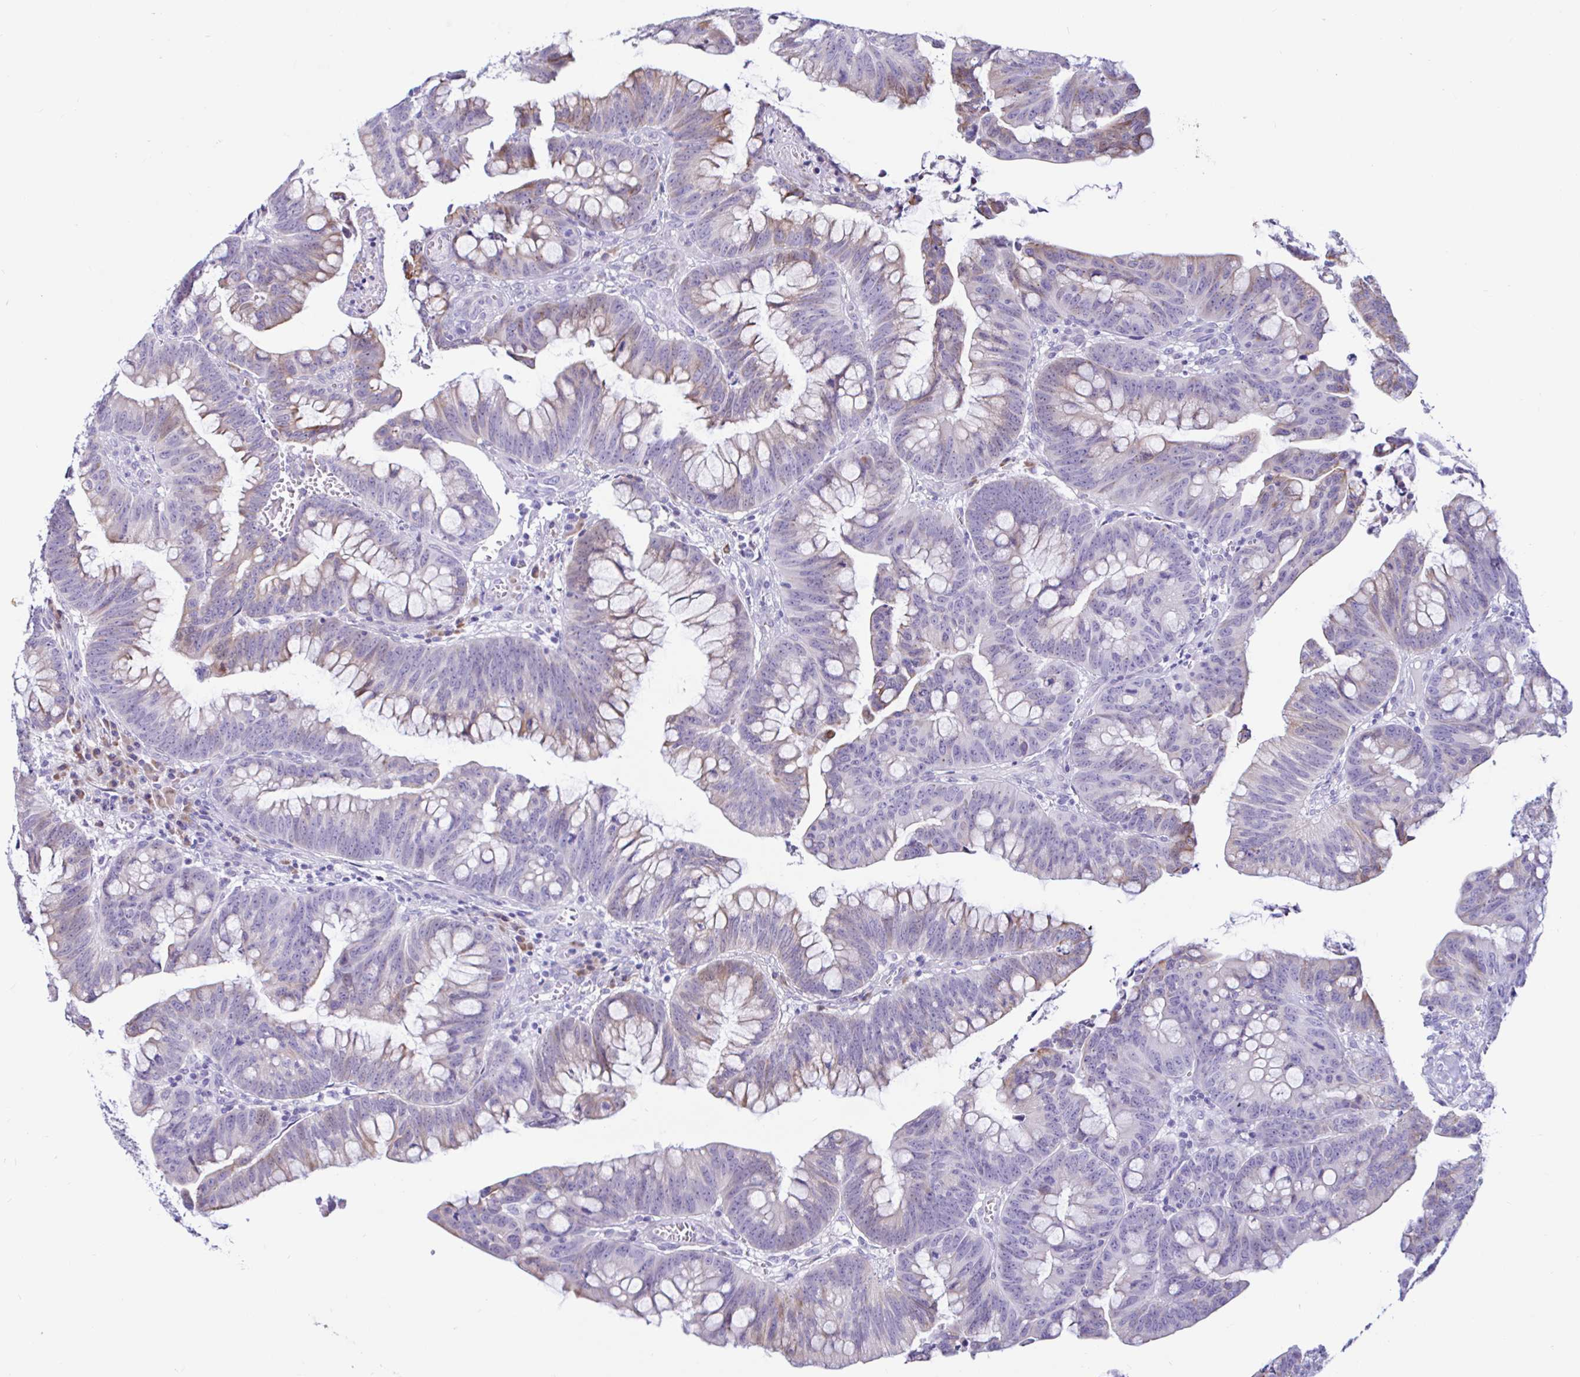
{"staining": {"intensity": "weak", "quantity": "<25%", "location": "cytoplasmic/membranous"}, "tissue": "colorectal cancer", "cell_type": "Tumor cells", "image_type": "cancer", "snomed": [{"axis": "morphology", "description": "Adenocarcinoma, NOS"}, {"axis": "topography", "description": "Colon"}], "caption": "Immunohistochemical staining of colorectal cancer (adenocarcinoma) shows no significant expression in tumor cells.", "gene": "NBPF3", "patient": {"sex": "male", "age": 62}}